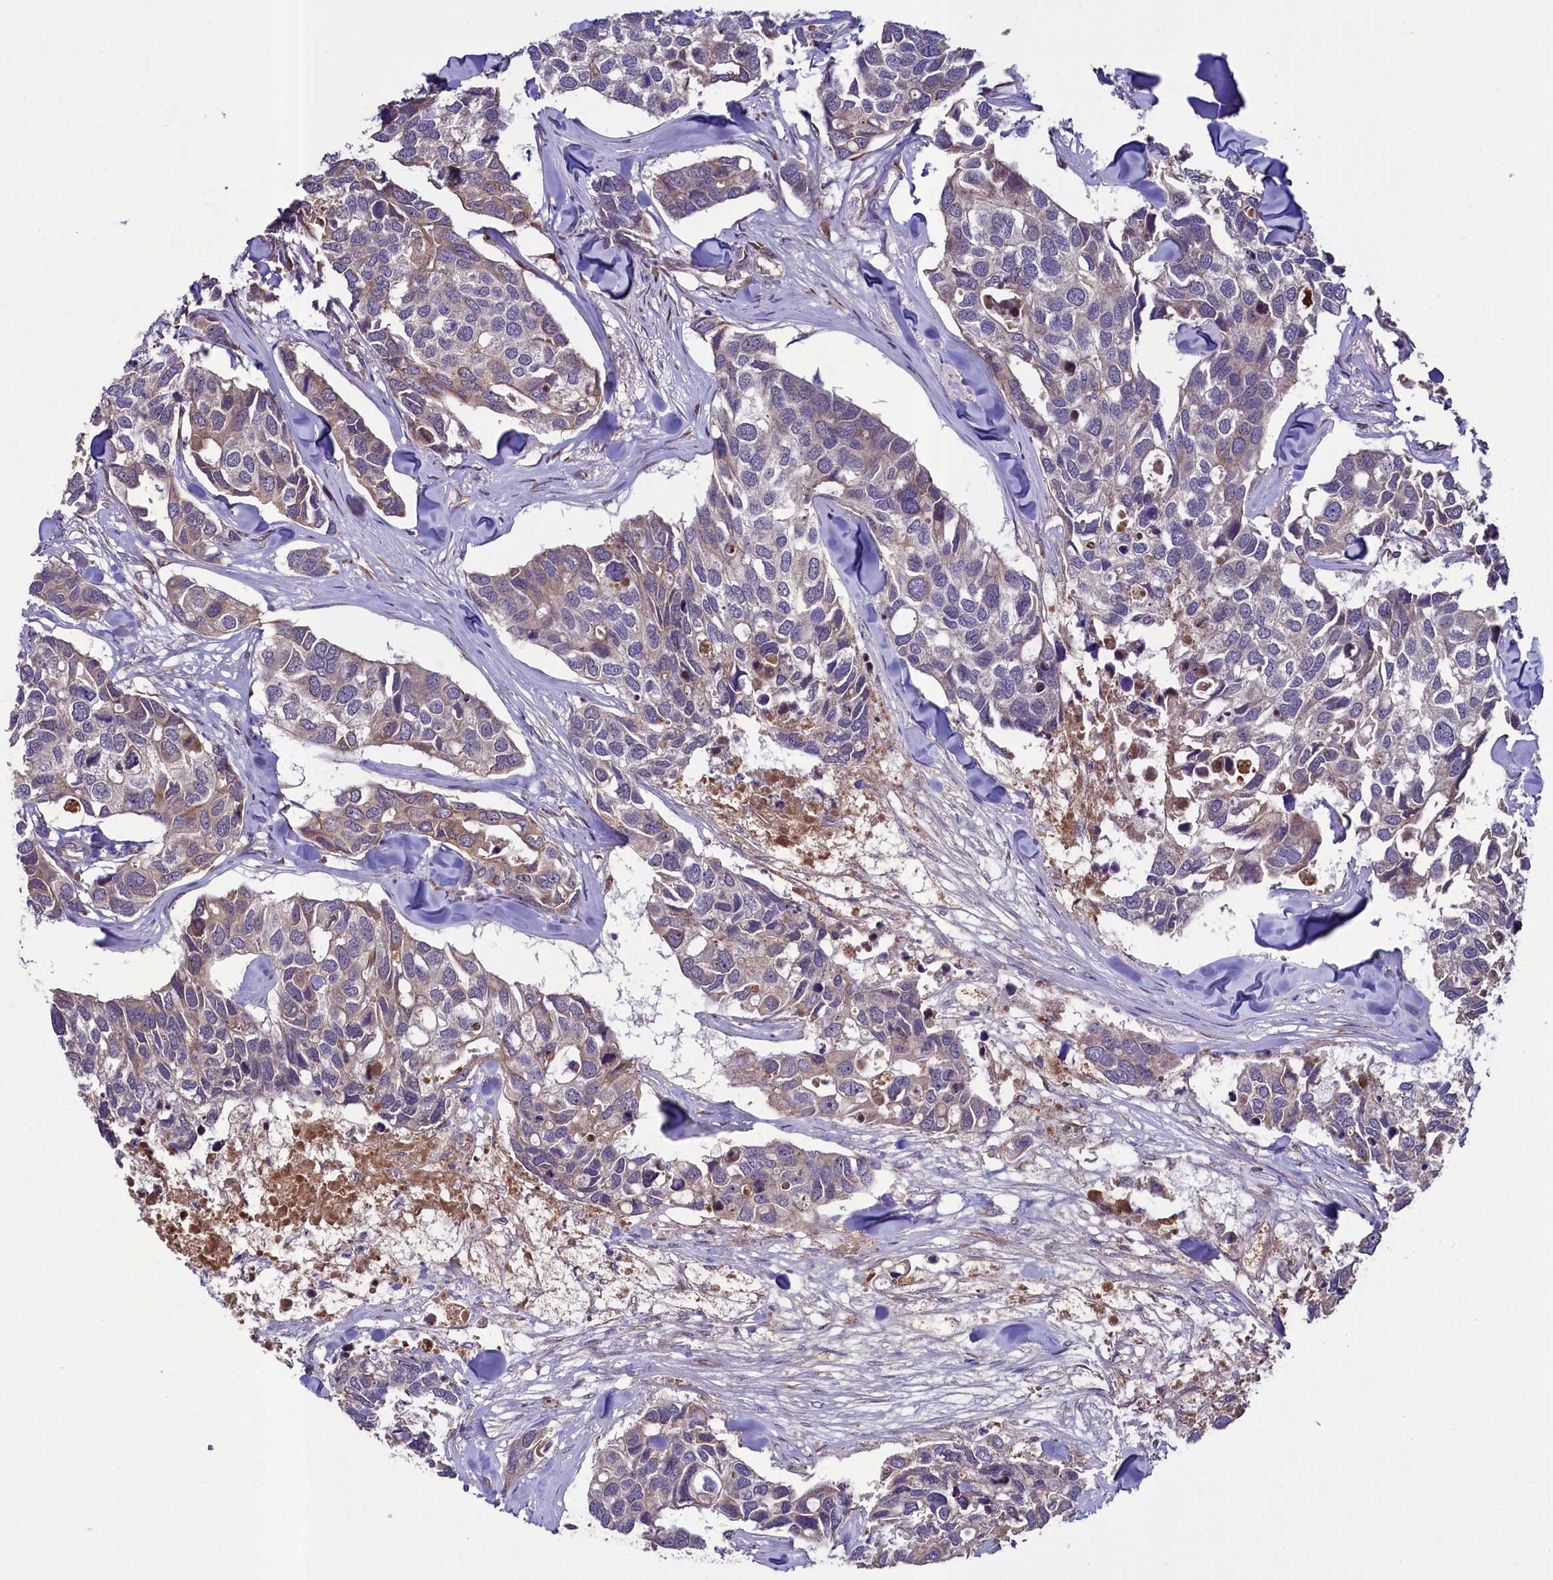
{"staining": {"intensity": "negative", "quantity": "none", "location": "none"}, "tissue": "breast cancer", "cell_type": "Tumor cells", "image_type": "cancer", "snomed": [{"axis": "morphology", "description": "Duct carcinoma"}, {"axis": "topography", "description": "Breast"}], "caption": "Intraductal carcinoma (breast) was stained to show a protein in brown. There is no significant positivity in tumor cells.", "gene": "CCDC102A", "patient": {"sex": "female", "age": 83}}